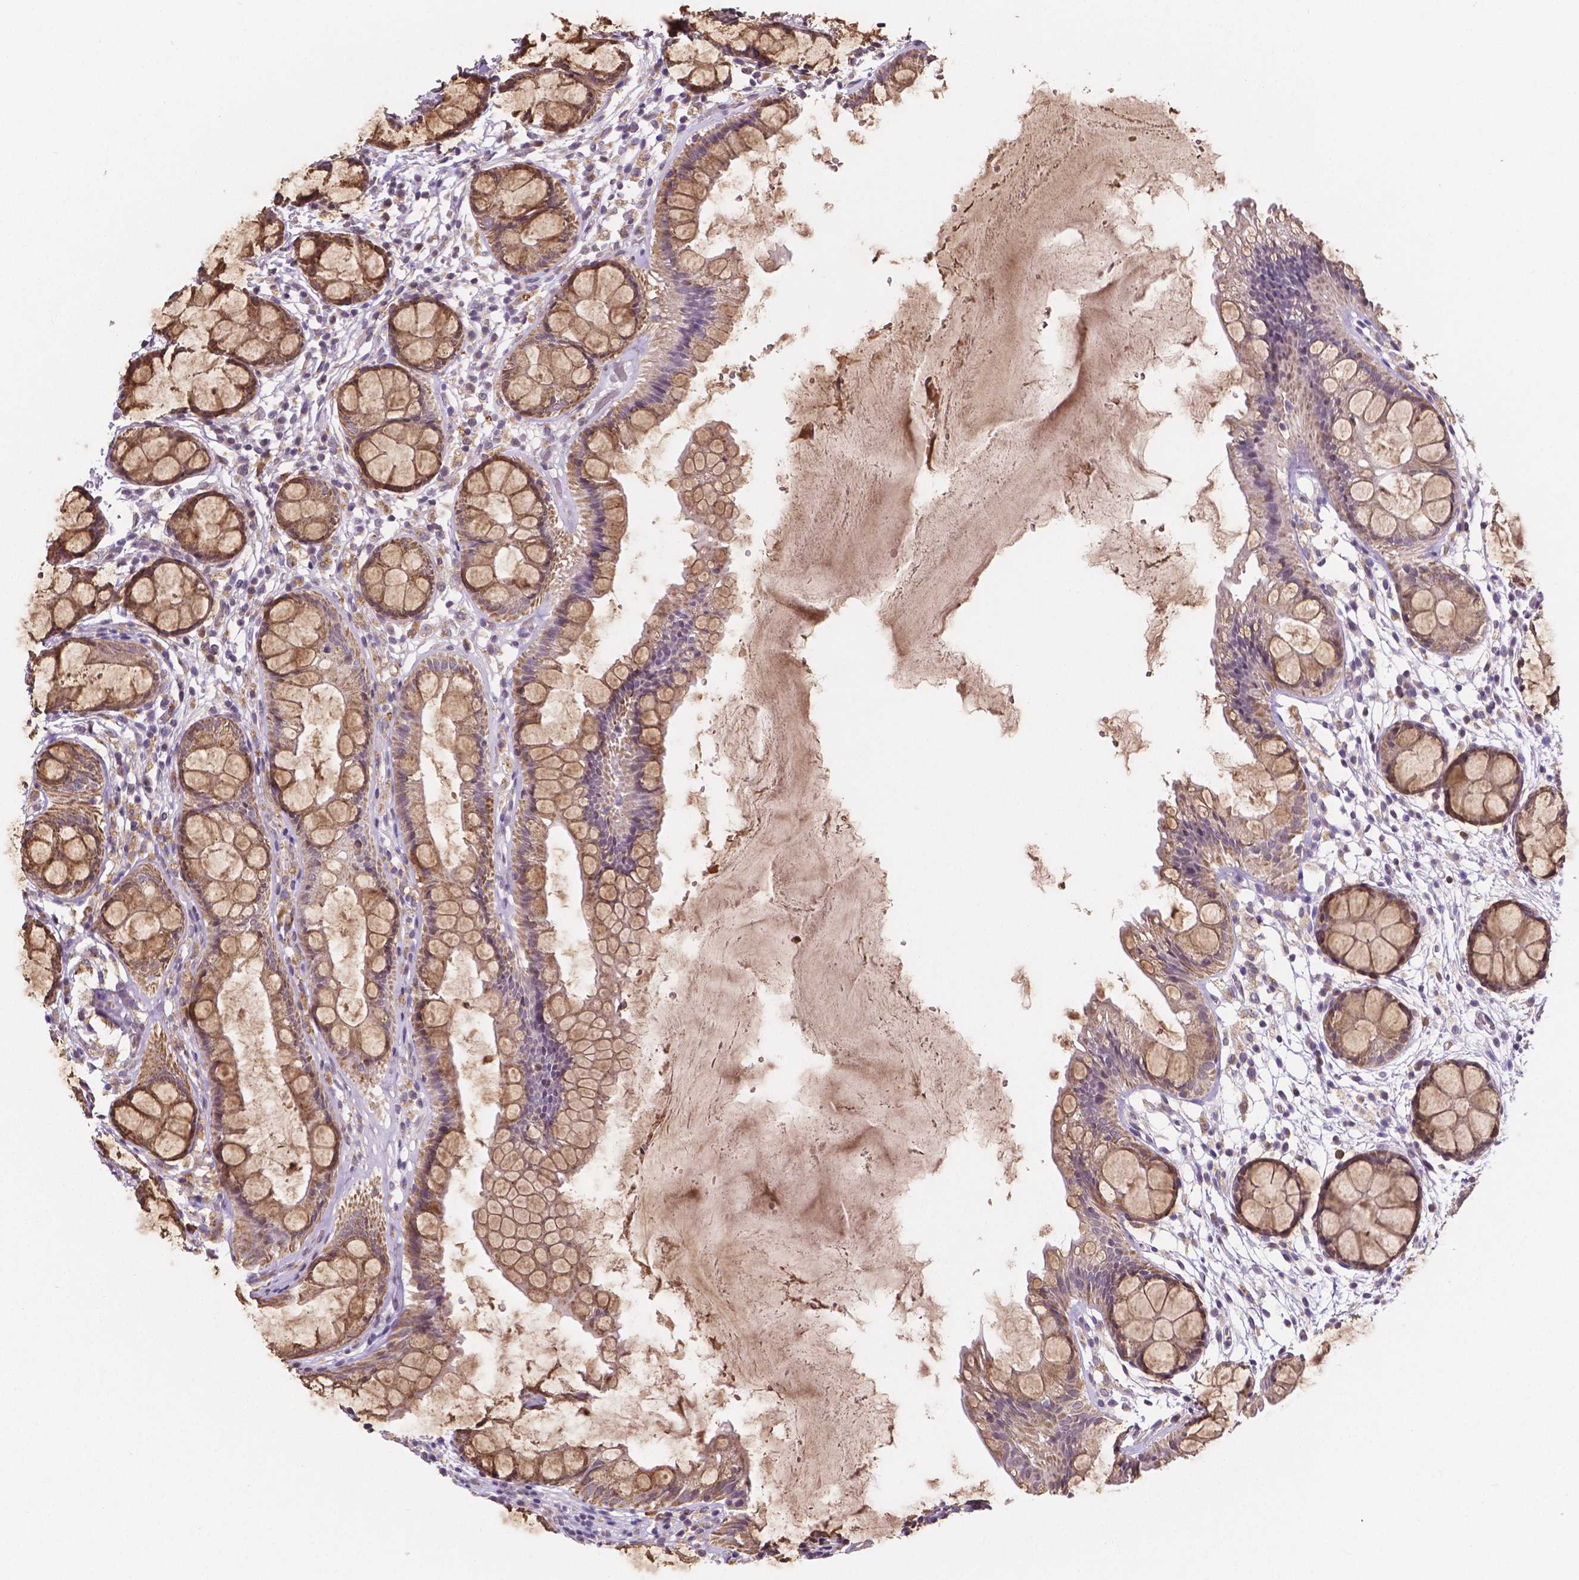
{"staining": {"intensity": "moderate", "quantity": ">75%", "location": "cytoplasmic/membranous"}, "tissue": "rectum", "cell_type": "Glandular cells", "image_type": "normal", "snomed": [{"axis": "morphology", "description": "Normal tissue, NOS"}, {"axis": "topography", "description": "Rectum"}], "caption": "A medium amount of moderate cytoplasmic/membranous staining is identified in about >75% of glandular cells in unremarkable rectum.", "gene": "ELAVL2", "patient": {"sex": "female", "age": 62}}